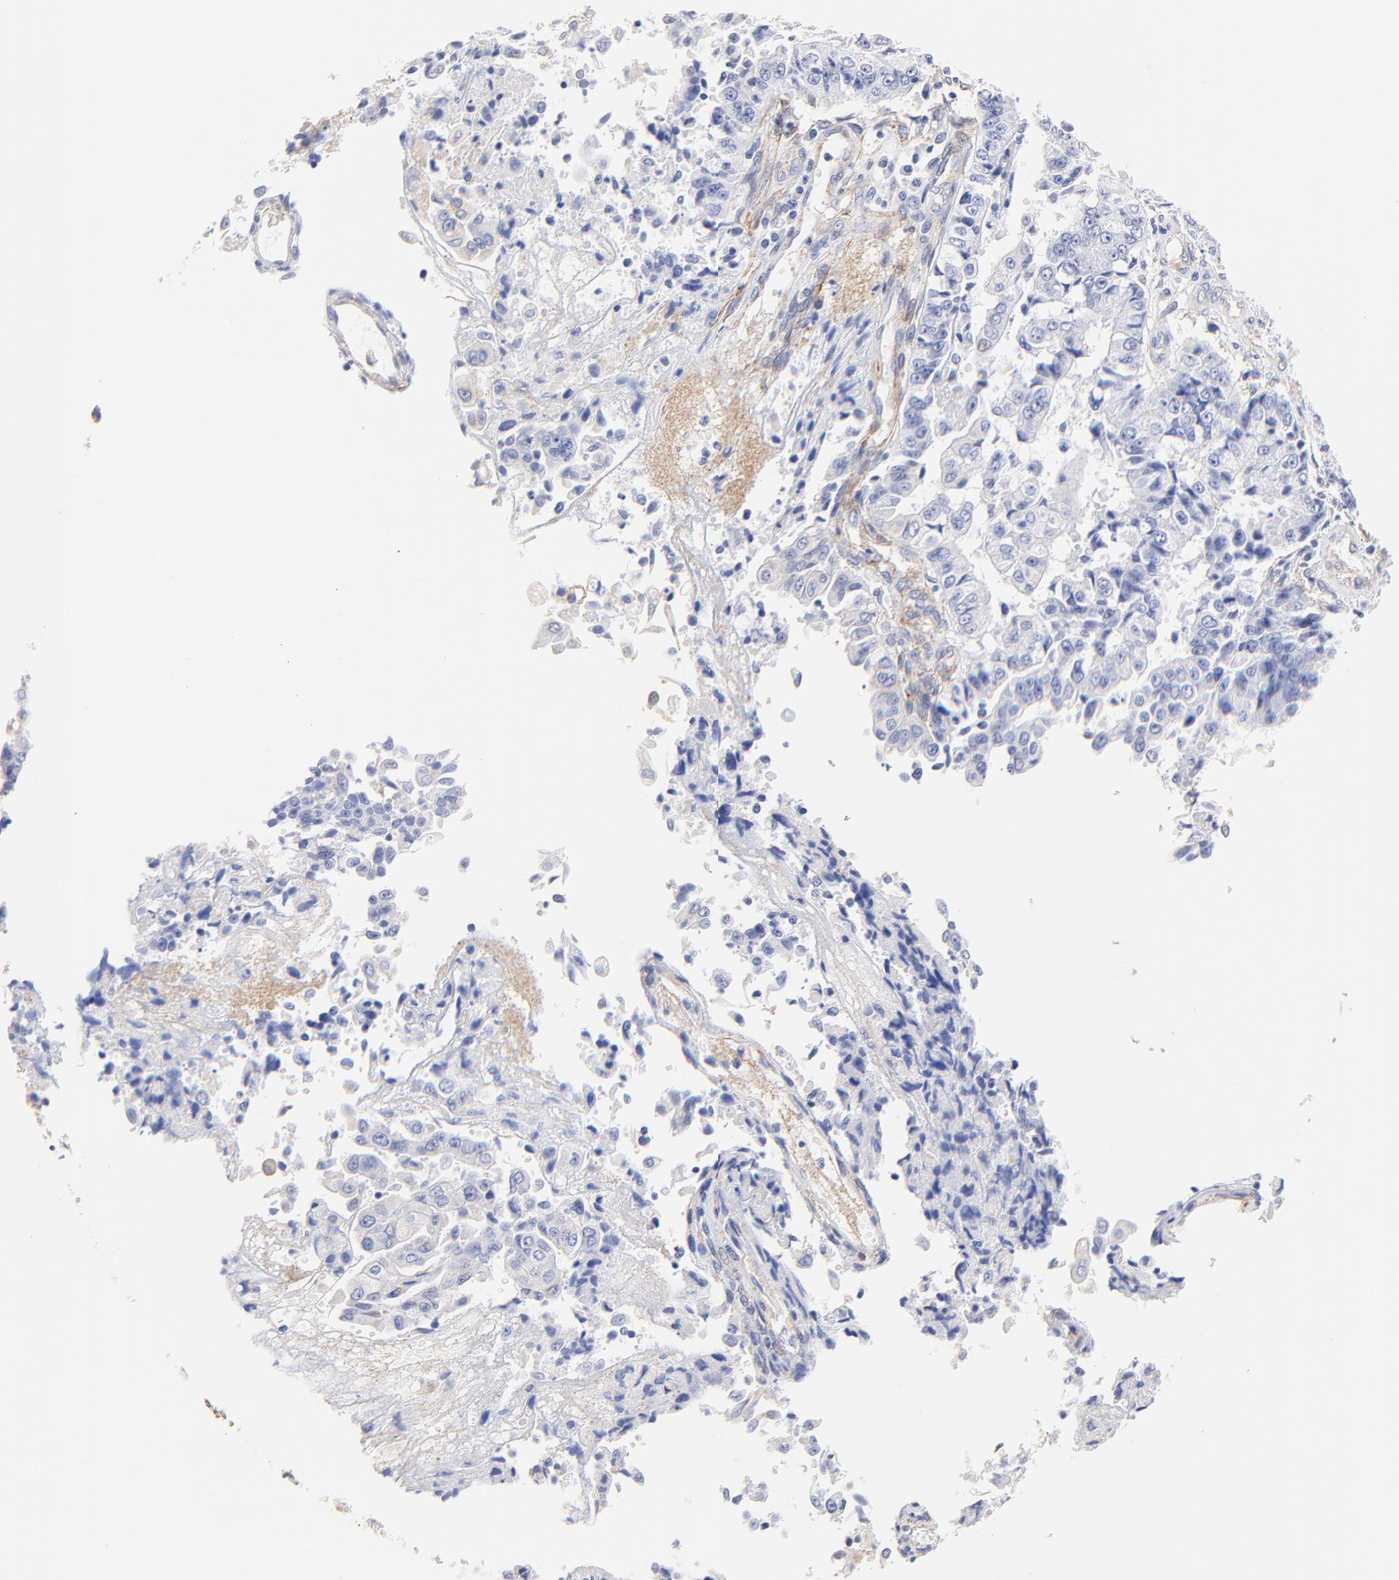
{"staining": {"intensity": "negative", "quantity": "none", "location": "none"}, "tissue": "endometrial cancer", "cell_type": "Tumor cells", "image_type": "cancer", "snomed": [{"axis": "morphology", "description": "Adenocarcinoma, NOS"}, {"axis": "topography", "description": "Endometrium"}], "caption": "Immunohistochemistry (IHC) of endometrial adenocarcinoma displays no positivity in tumor cells.", "gene": "ACTRT1", "patient": {"sex": "female", "age": 75}}